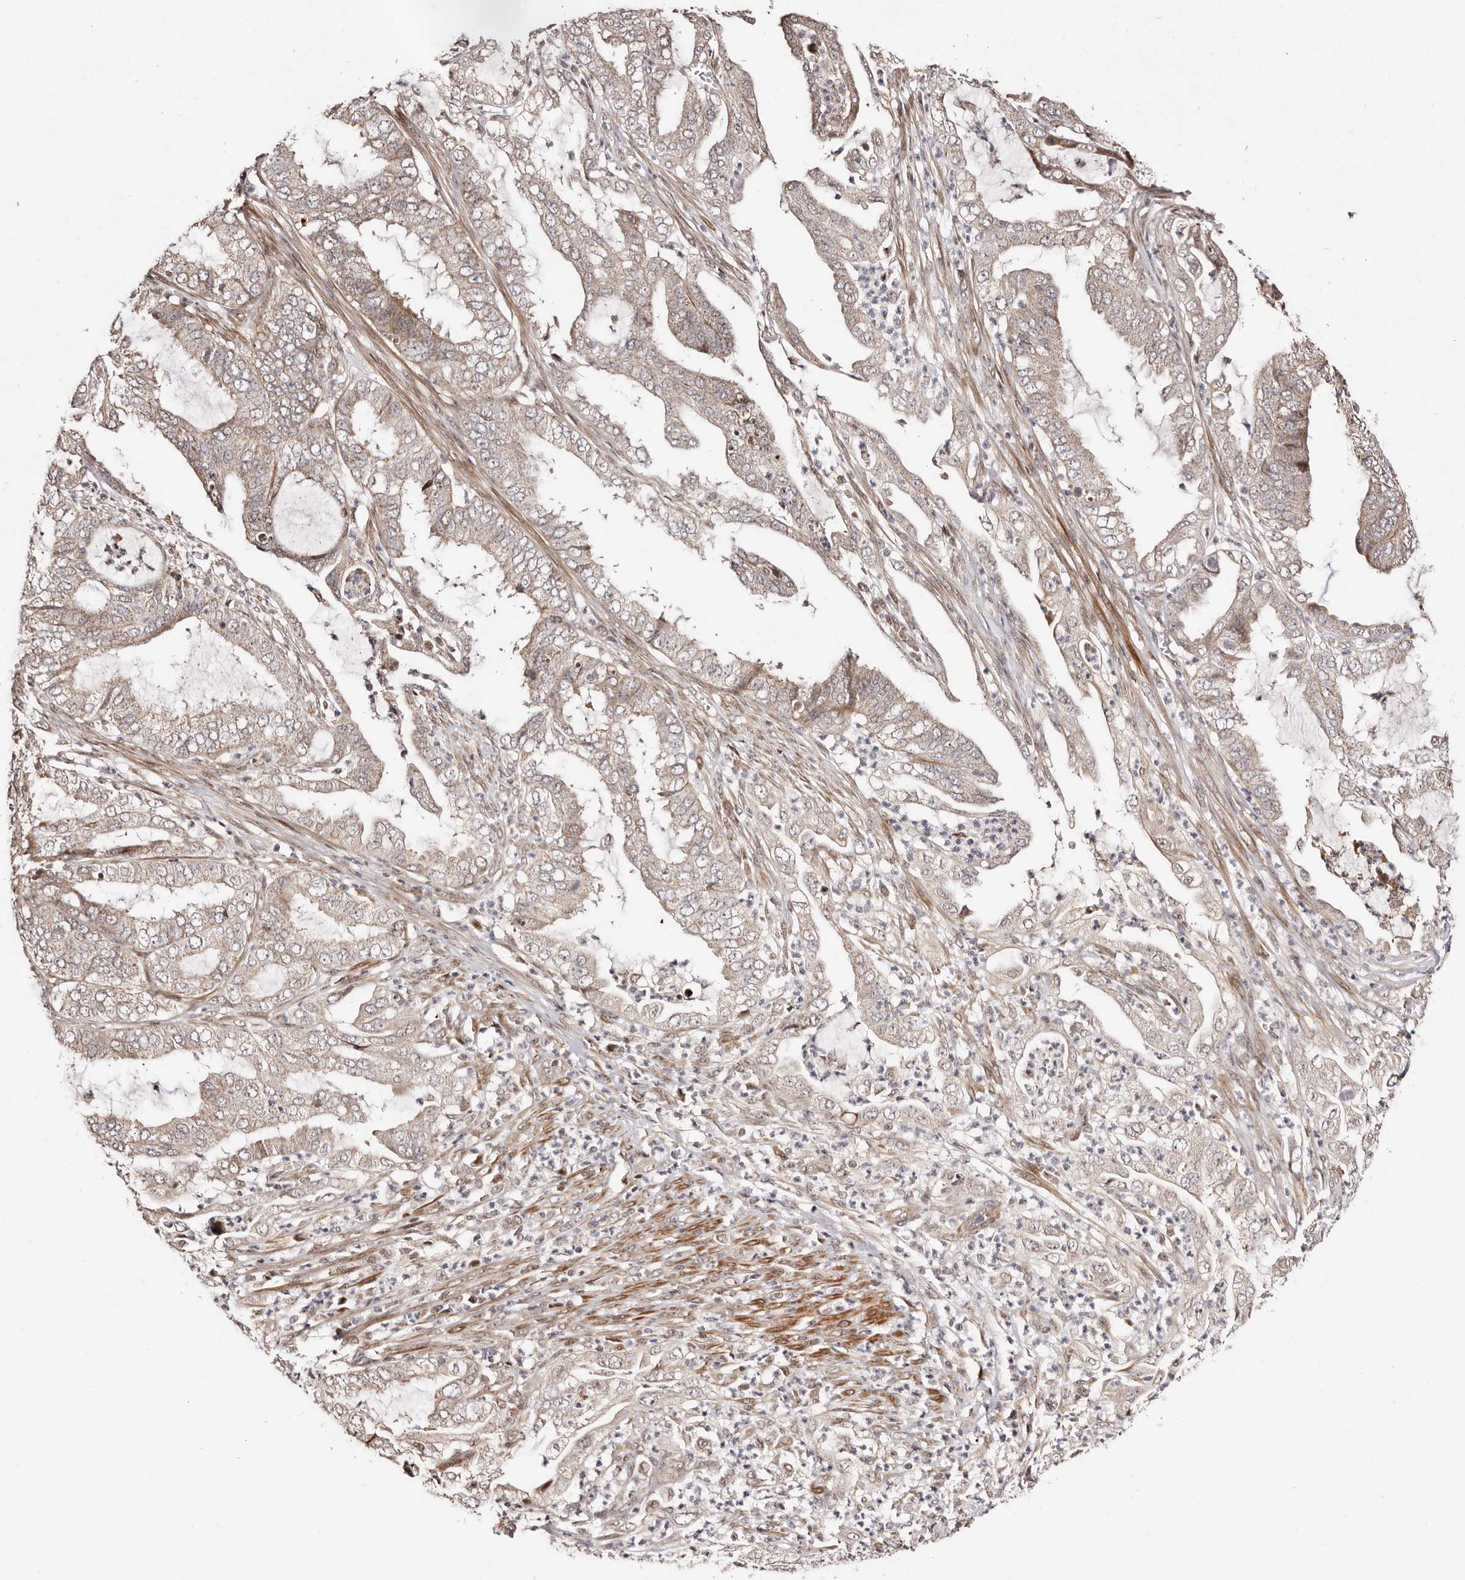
{"staining": {"intensity": "weak", "quantity": "25%-75%", "location": "cytoplasmic/membranous"}, "tissue": "endometrial cancer", "cell_type": "Tumor cells", "image_type": "cancer", "snomed": [{"axis": "morphology", "description": "Adenocarcinoma, NOS"}, {"axis": "topography", "description": "Endometrium"}], "caption": "Protein staining by immunohistochemistry shows weak cytoplasmic/membranous positivity in about 25%-75% of tumor cells in endometrial cancer (adenocarcinoma).", "gene": "HIVEP3", "patient": {"sex": "female", "age": 51}}